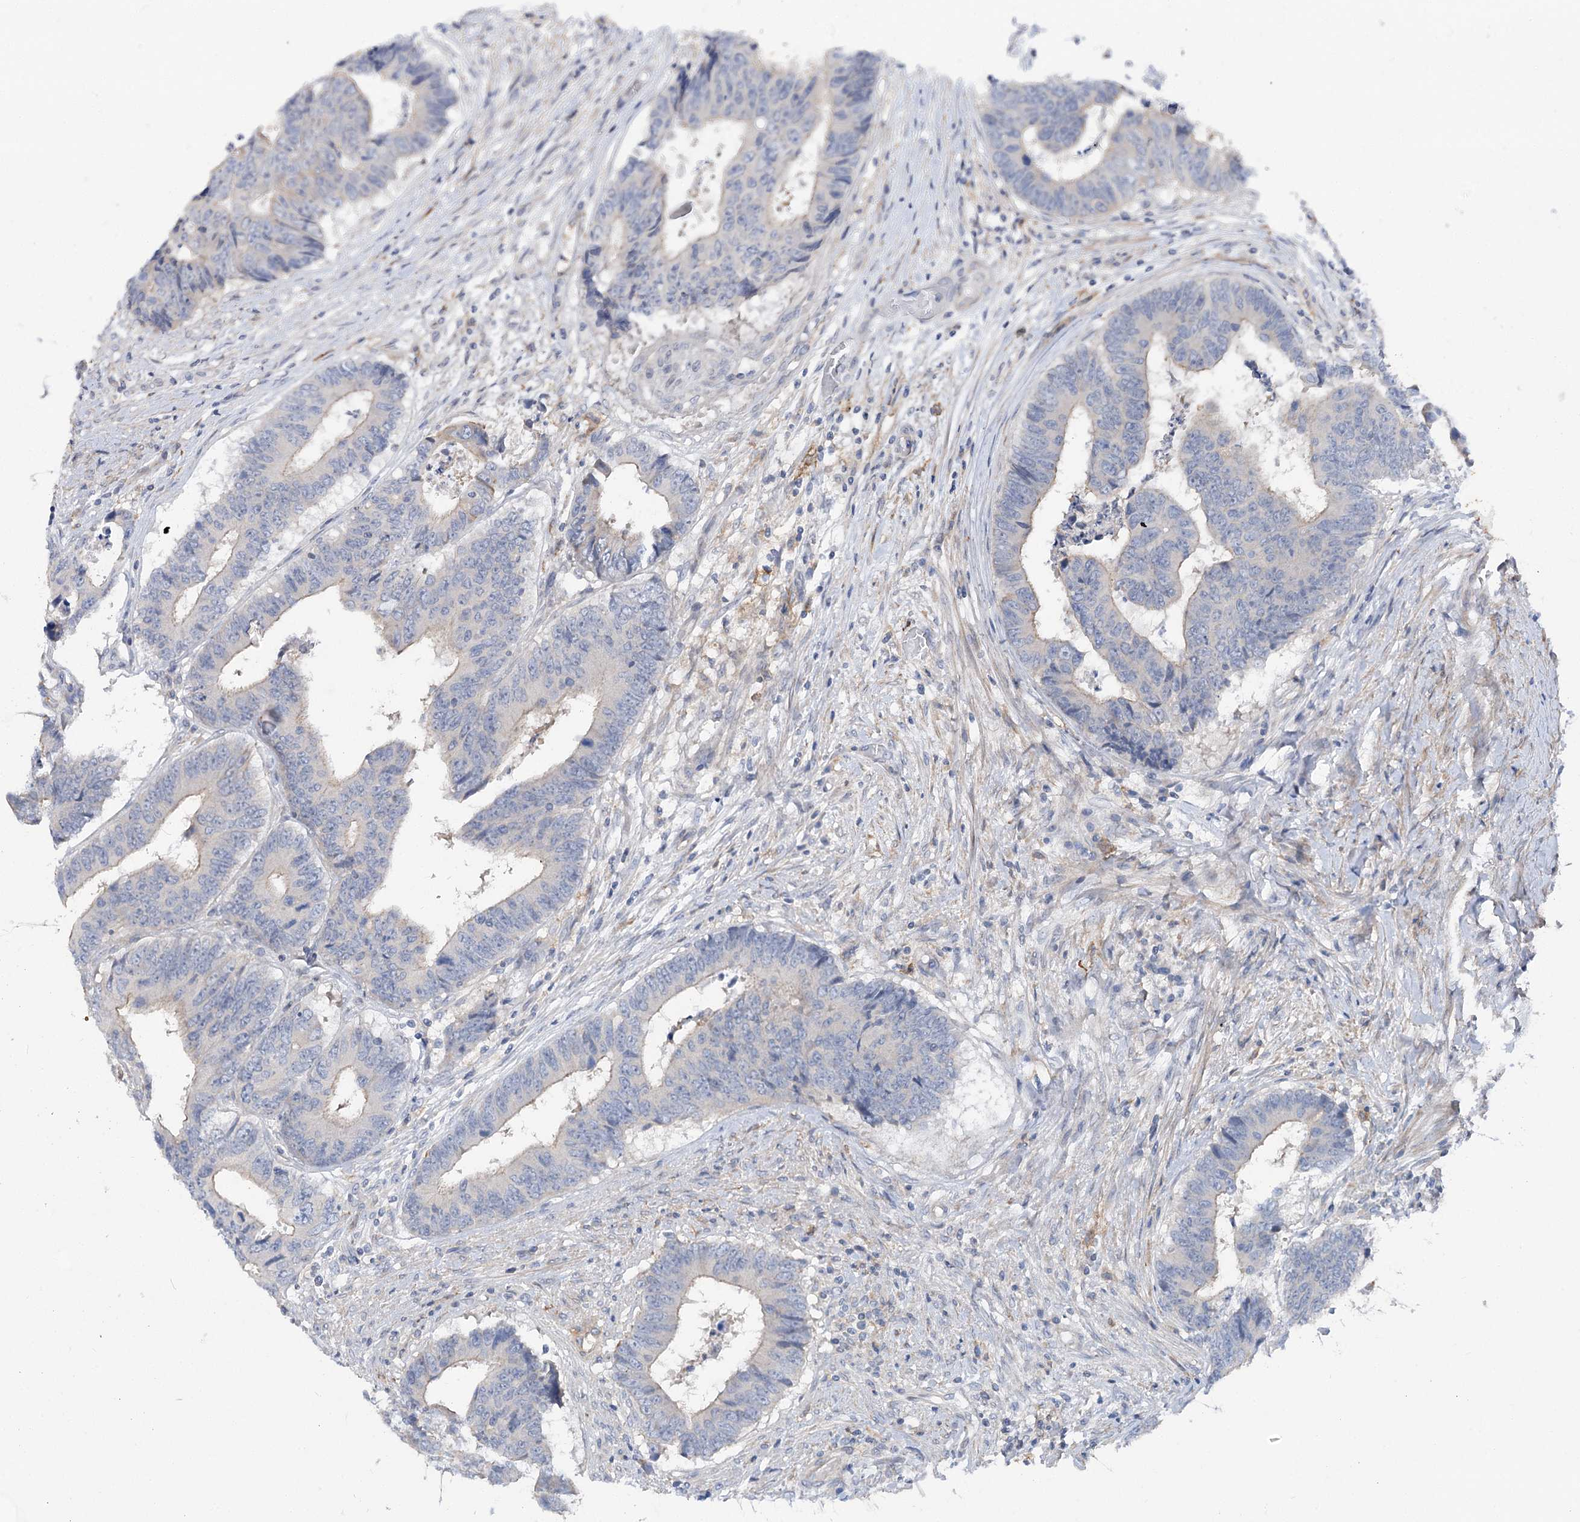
{"staining": {"intensity": "negative", "quantity": "none", "location": "none"}, "tissue": "colorectal cancer", "cell_type": "Tumor cells", "image_type": "cancer", "snomed": [{"axis": "morphology", "description": "Adenocarcinoma, NOS"}, {"axis": "topography", "description": "Rectum"}], "caption": "The photomicrograph displays no significant expression in tumor cells of adenocarcinoma (colorectal).", "gene": "SCN11A", "patient": {"sex": "male", "age": 84}}